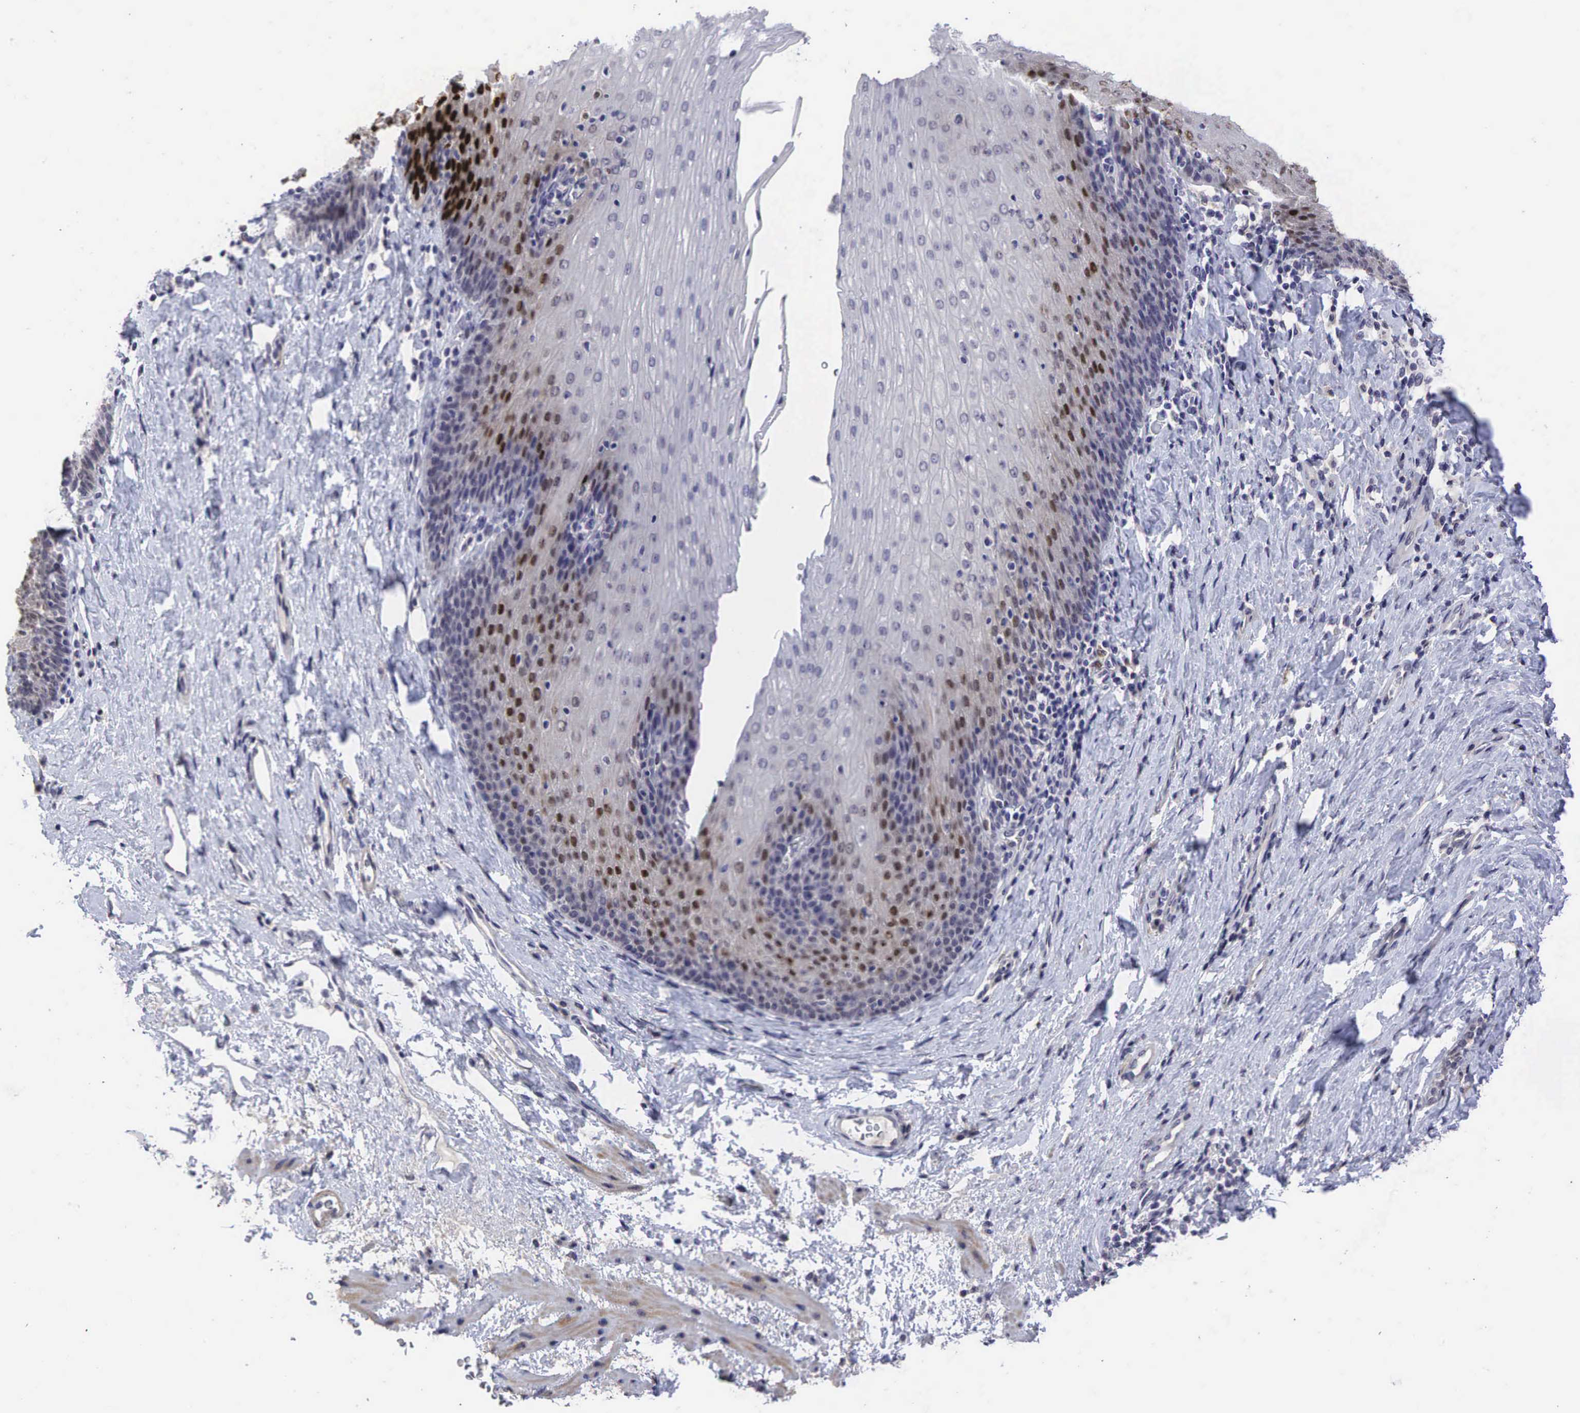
{"staining": {"intensity": "strong", "quantity": "<25%", "location": "nuclear"}, "tissue": "esophagus", "cell_type": "Squamous epithelial cells", "image_type": "normal", "snomed": [{"axis": "morphology", "description": "Normal tissue, NOS"}, {"axis": "topography", "description": "Esophagus"}], "caption": "Squamous epithelial cells exhibit medium levels of strong nuclear expression in about <25% of cells in unremarkable human esophagus. (Stains: DAB (3,3'-diaminobenzidine) in brown, nuclei in blue, Microscopy: brightfield microscopy at high magnification).", "gene": "CCND1", "patient": {"sex": "female", "age": 61}}